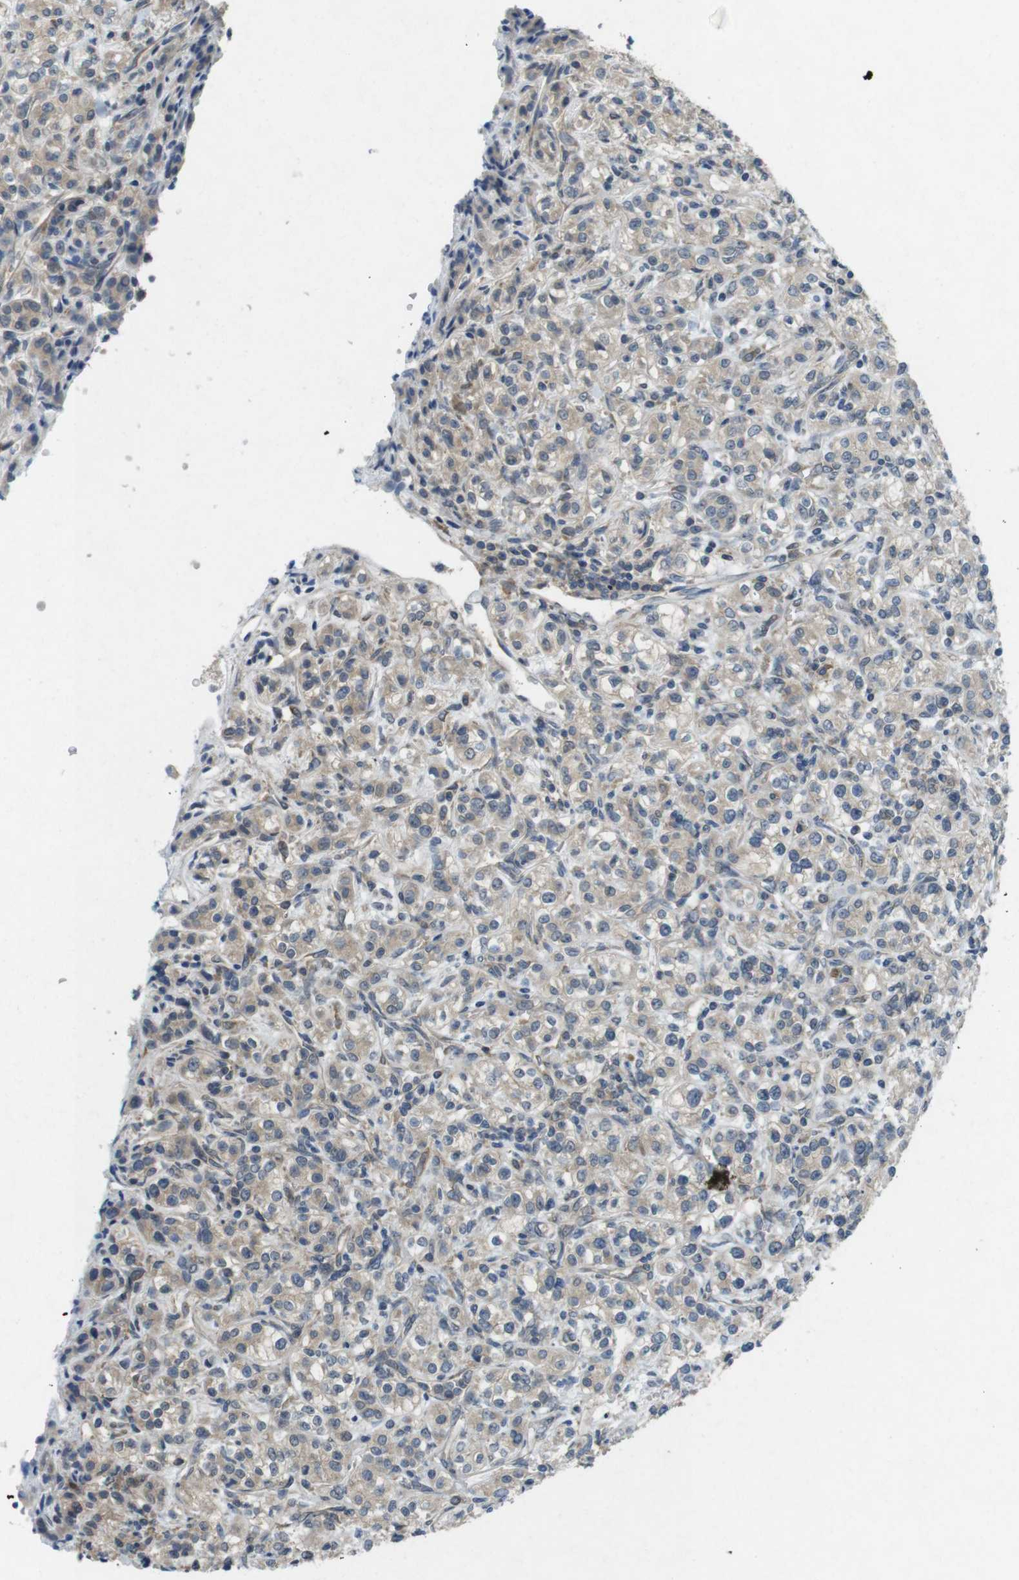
{"staining": {"intensity": "weak", "quantity": "25%-75%", "location": "cytoplasmic/membranous"}, "tissue": "renal cancer", "cell_type": "Tumor cells", "image_type": "cancer", "snomed": [{"axis": "morphology", "description": "Adenocarcinoma, NOS"}, {"axis": "topography", "description": "Kidney"}], "caption": "Immunohistochemical staining of adenocarcinoma (renal) reveals low levels of weak cytoplasmic/membranous protein positivity in about 25%-75% of tumor cells.", "gene": "SUGT1", "patient": {"sex": "male", "age": 77}}